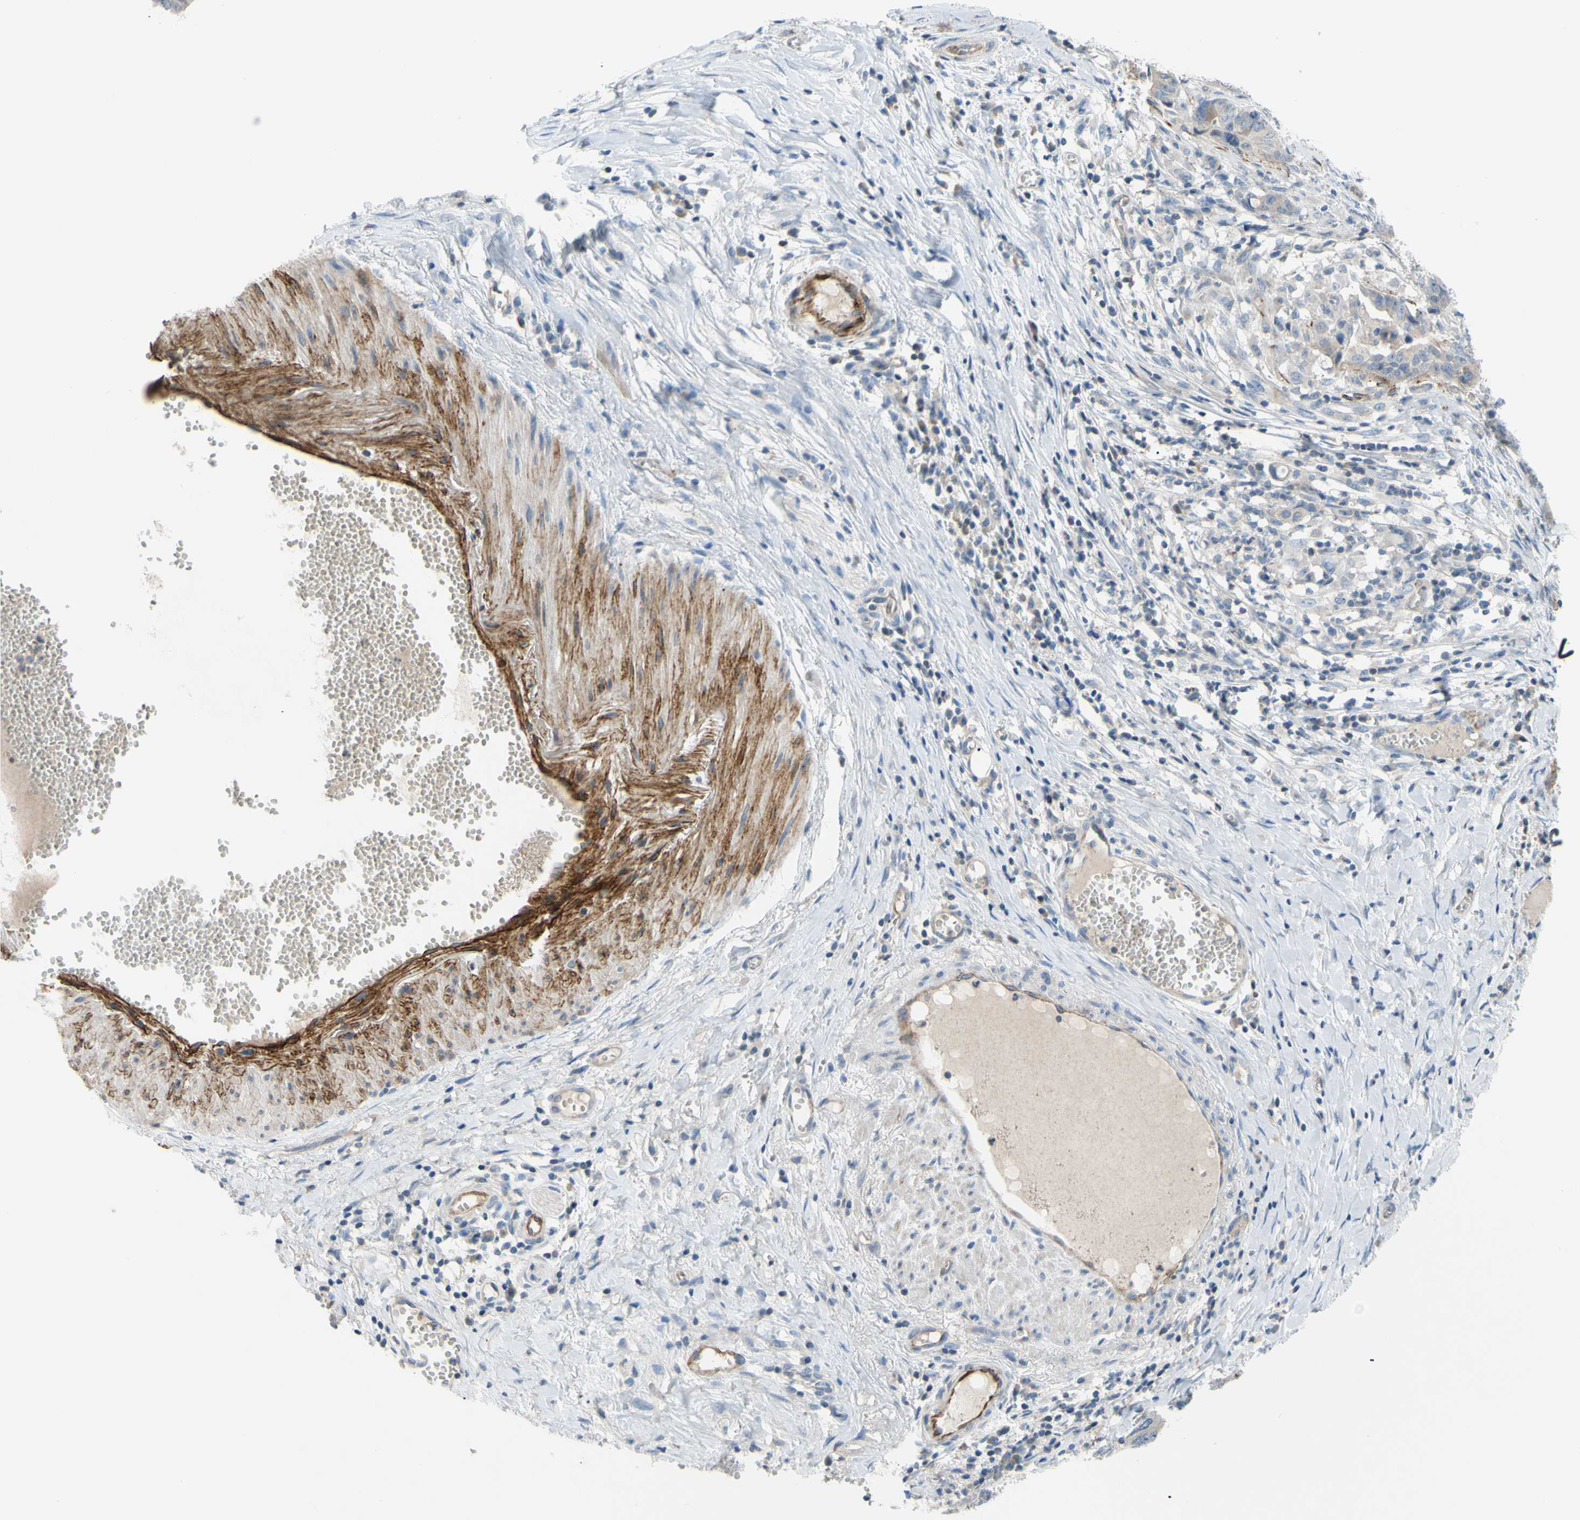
{"staining": {"intensity": "negative", "quantity": "none", "location": "none"}, "tissue": "stomach cancer", "cell_type": "Tumor cells", "image_type": "cancer", "snomed": [{"axis": "morphology", "description": "Adenocarcinoma, NOS"}, {"axis": "topography", "description": "Stomach, lower"}], "caption": "This is a image of immunohistochemistry (IHC) staining of stomach adenocarcinoma, which shows no expression in tumor cells.", "gene": "PRRG2", "patient": {"sex": "male", "age": 77}}